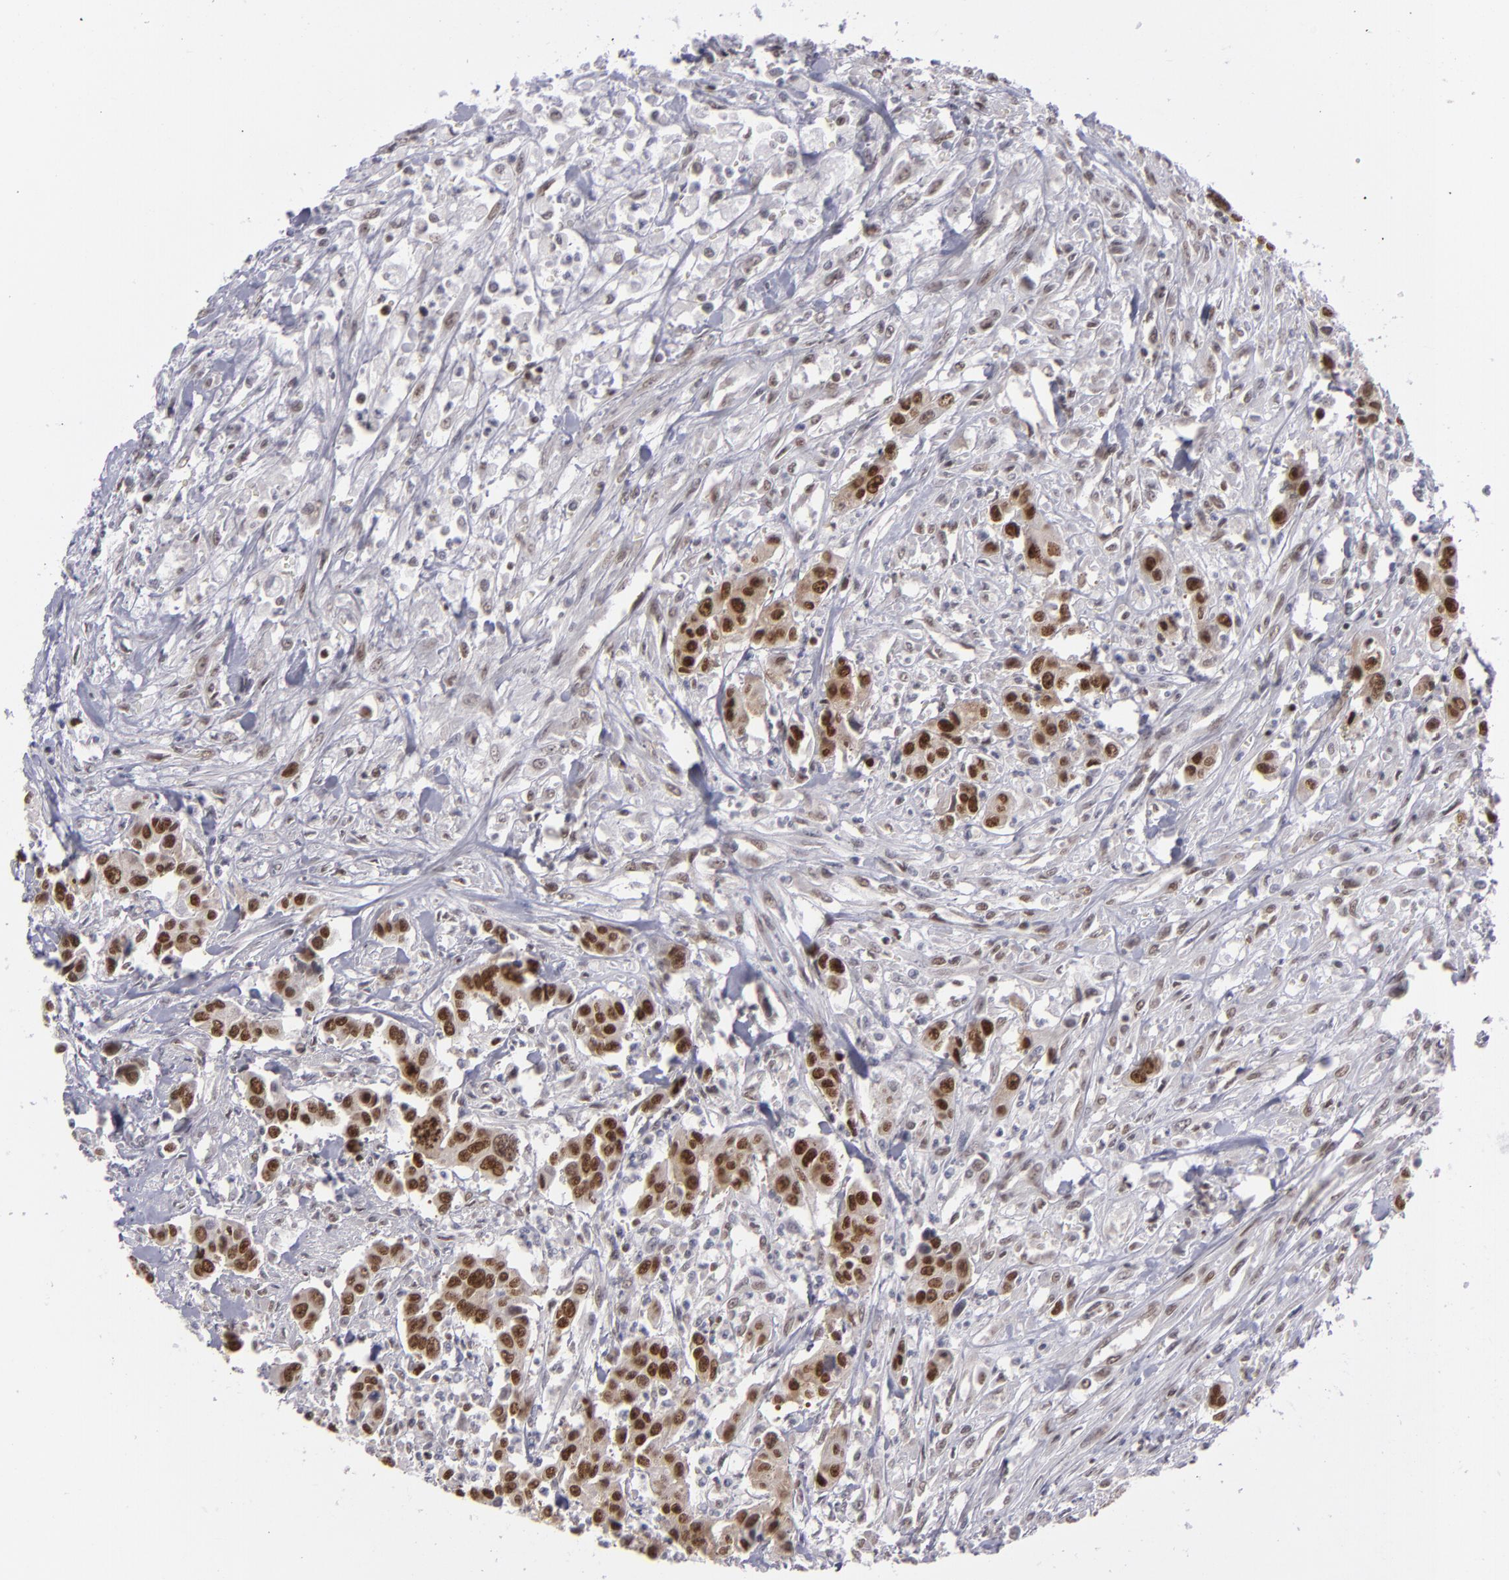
{"staining": {"intensity": "strong", "quantity": ">75%", "location": "nuclear"}, "tissue": "urothelial cancer", "cell_type": "Tumor cells", "image_type": "cancer", "snomed": [{"axis": "morphology", "description": "Urothelial carcinoma, High grade"}, {"axis": "topography", "description": "Urinary bladder"}], "caption": "There is high levels of strong nuclear expression in tumor cells of urothelial cancer, as demonstrated by immunohistochemical staining (brown color).", "gene": "MLLT3", "patient": {"sex": "male", "age": 86}}